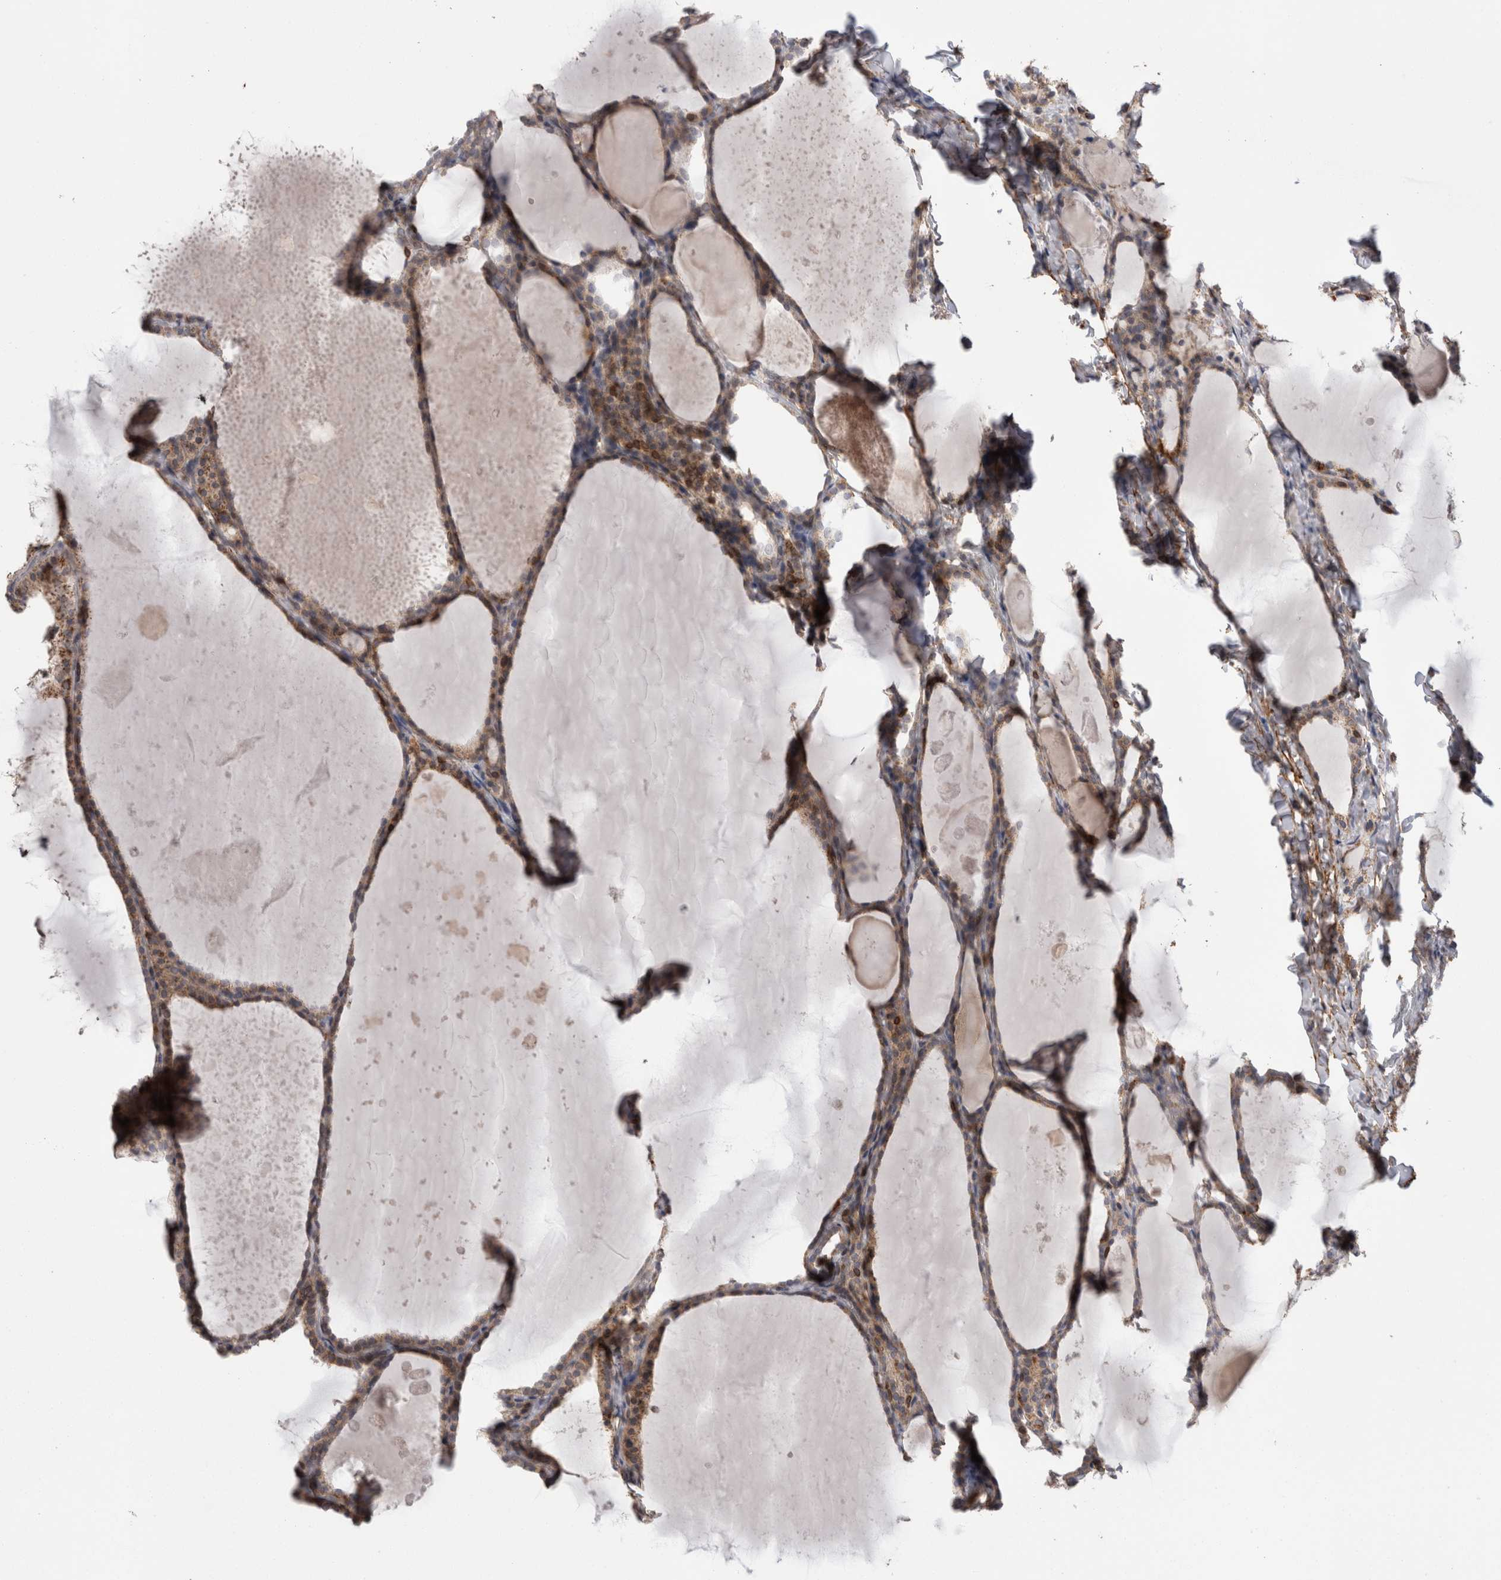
{"staining": {"intensity": "weak", "quantity": ">75%", "location": "cytoplasmic/membranous"}, "tissue": "thyroid cancer", "cell_type": "Tumor cells", "image_type": "cancer", "snomed": [{"axis": "morphology", "description": "Papillary adenocarcinoma, NOS"}, {"axis": "topography", "description": "Thyroid gland"}], "caption": "Tumor cells exhibit weak cytoplasmic/membranous expression in about >75% of cells in thyroid cancer (papillary adenocarcinoma). The protein is shown in brown color, while the nuclei are stained blue.", "gene": "DARS2", "patient": {"sex": "female", "age": 42}}